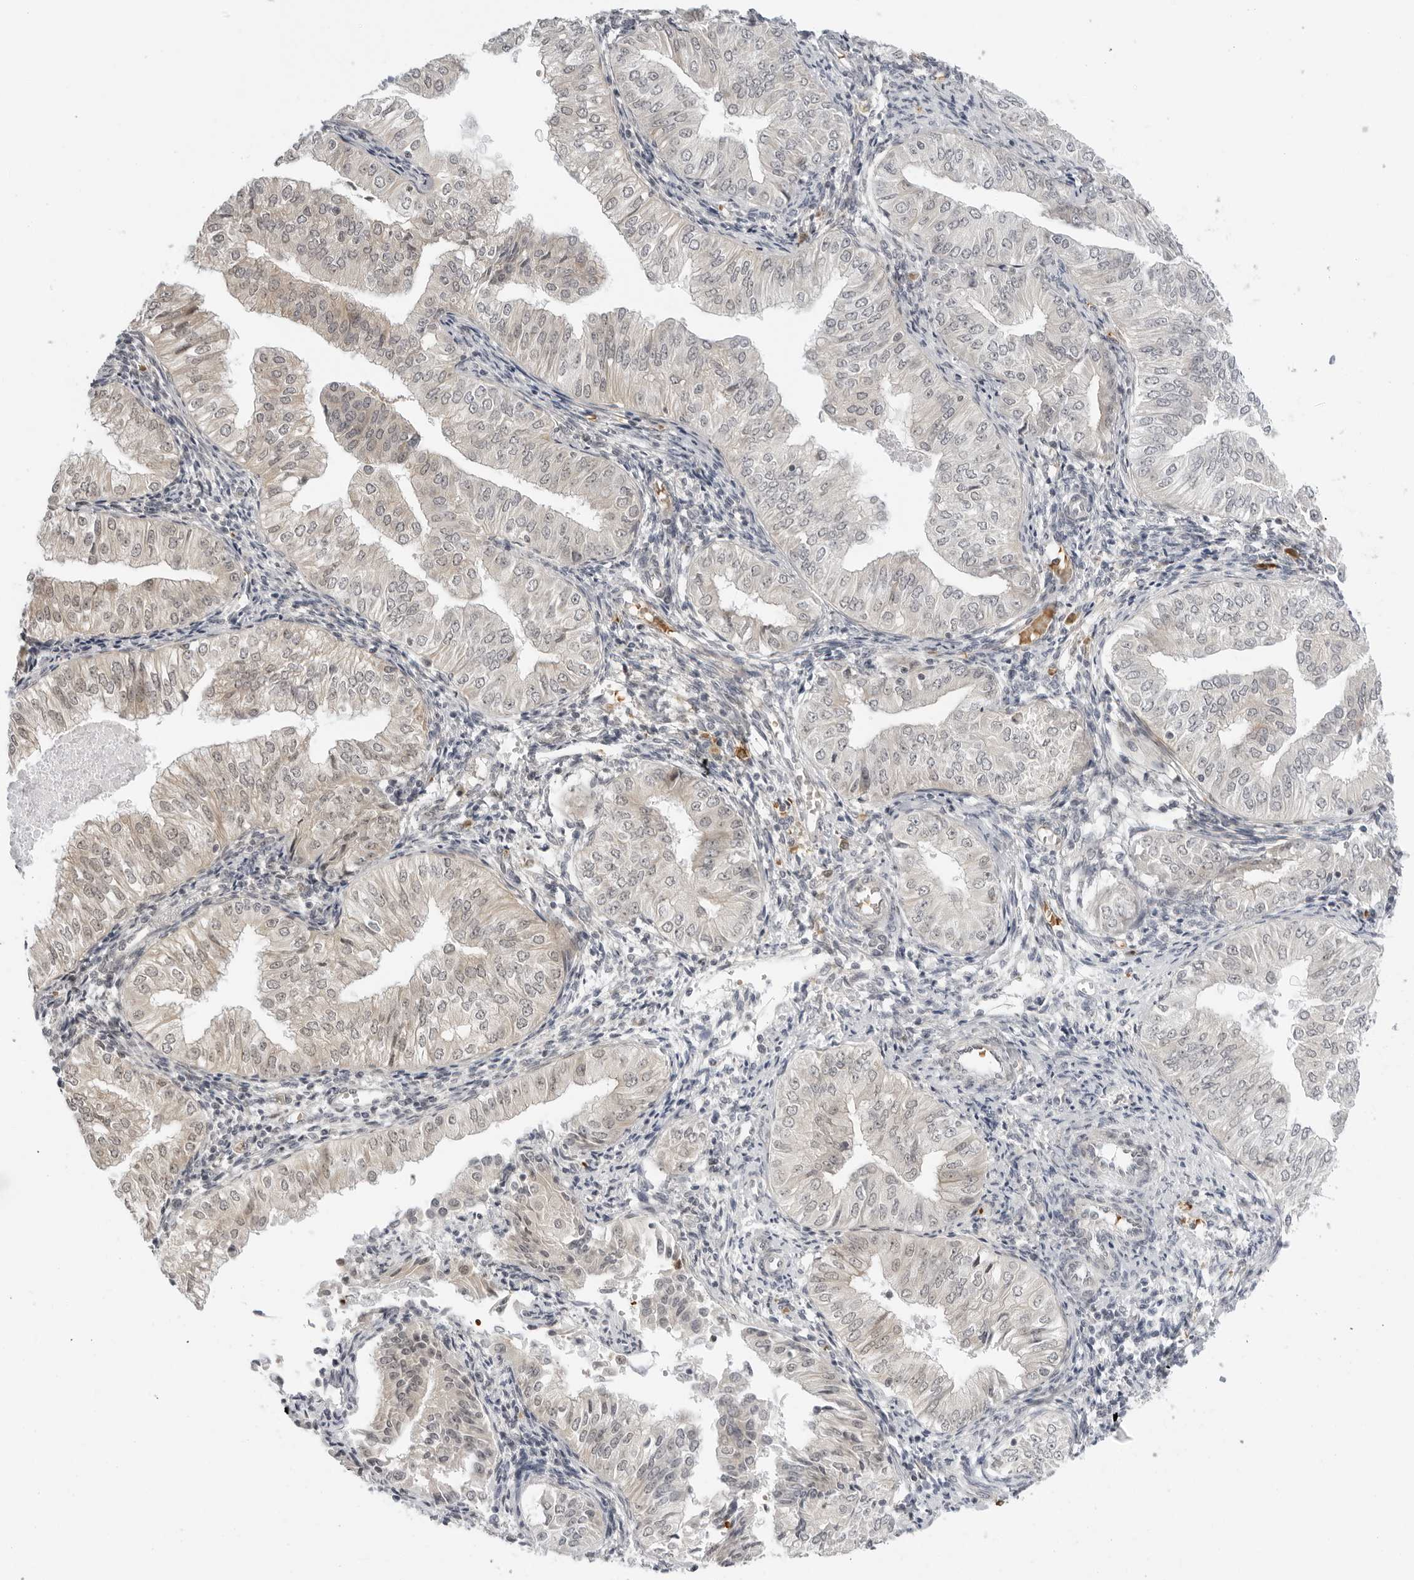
{"staining": {"intensity": "weak", "quantity": "<25%", "location": "nuclear"}, "tissue": "endometrial cancer", "cell_type": "Tumor cells", "image_type": "cancer", "snomed": [{"axis": "morphology", "description": "Normal tissue, NOS"}, {"axis": "morphology", "description": "Adenocarcinoma, NOS"}, {"axis": "topography", "description": "Endometrium"}], "caption": "Tumor cells are negative for brown protein staining in adenocarcinoma (endometrial).", "gene": "SUGCT", "patient": {"sex": "female", "age": 53}}